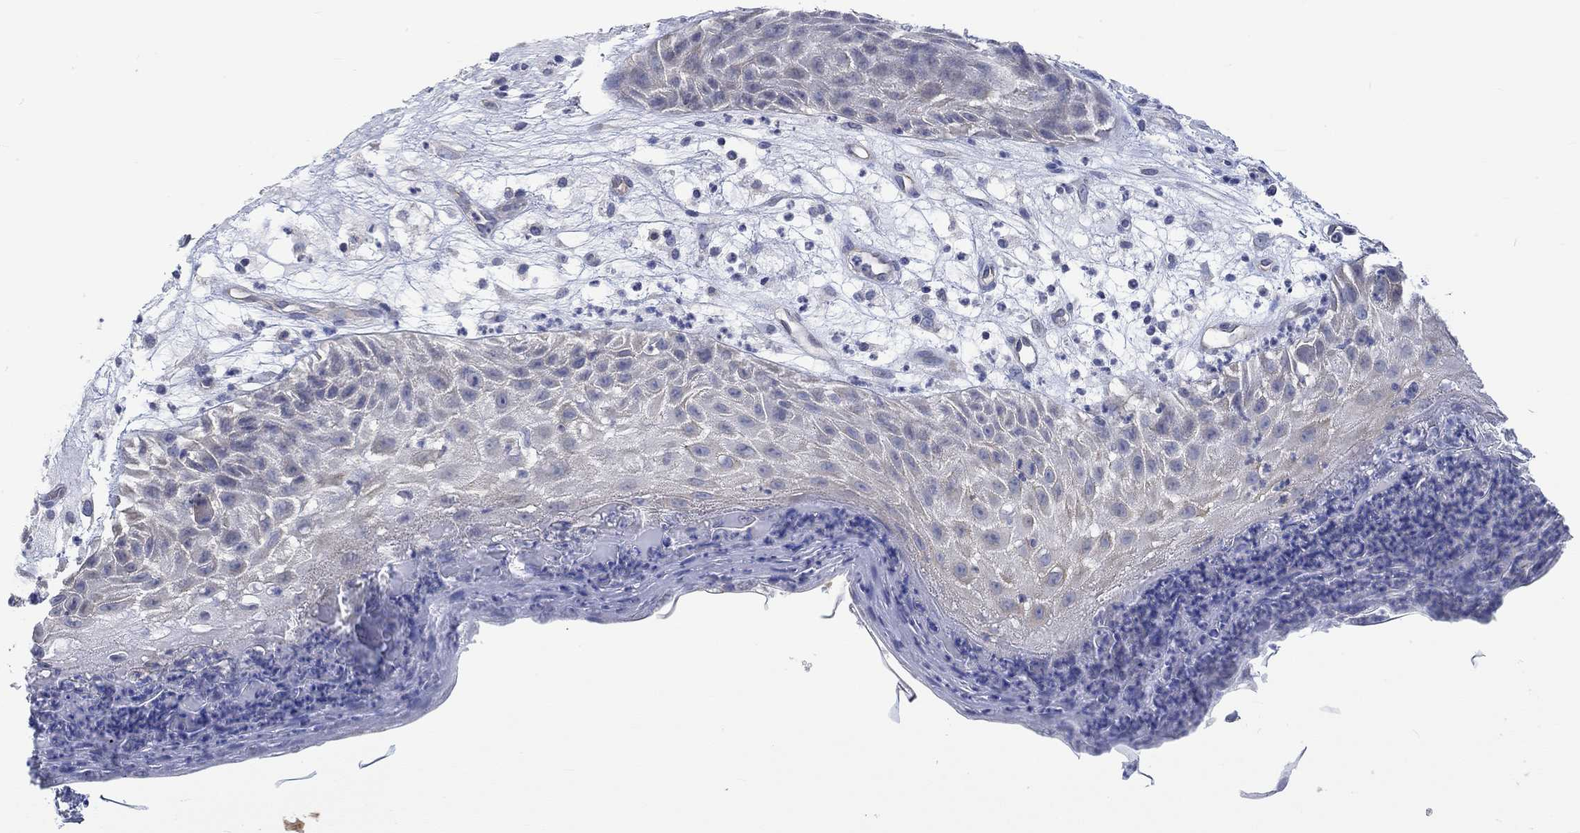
{"staining": {"intensity": "weak", "quantity": "<25%", "location": "cytoplasmic/membranous"}, "tissue": "skin cancer", "cell_type": "Tumor cells", "image_type": "cancer", "snomed": [{"axis": "morphology", "description": "Normal tissue, NOS"}, {"axis": "morphology", "description": "Squamous cell carcinoma, NOS"}, {"axis": "topography", "description": "Skin"}], "caption": "Immunohistochemistry micrograph of neoplastic tissue: human skin cancer stained with DAB (3,3'-diaminobenzidine) reveals no significant protein positivity in tumor cells.", "gene": "AGRP", "patient": {"sex": "male", "age": 79}}